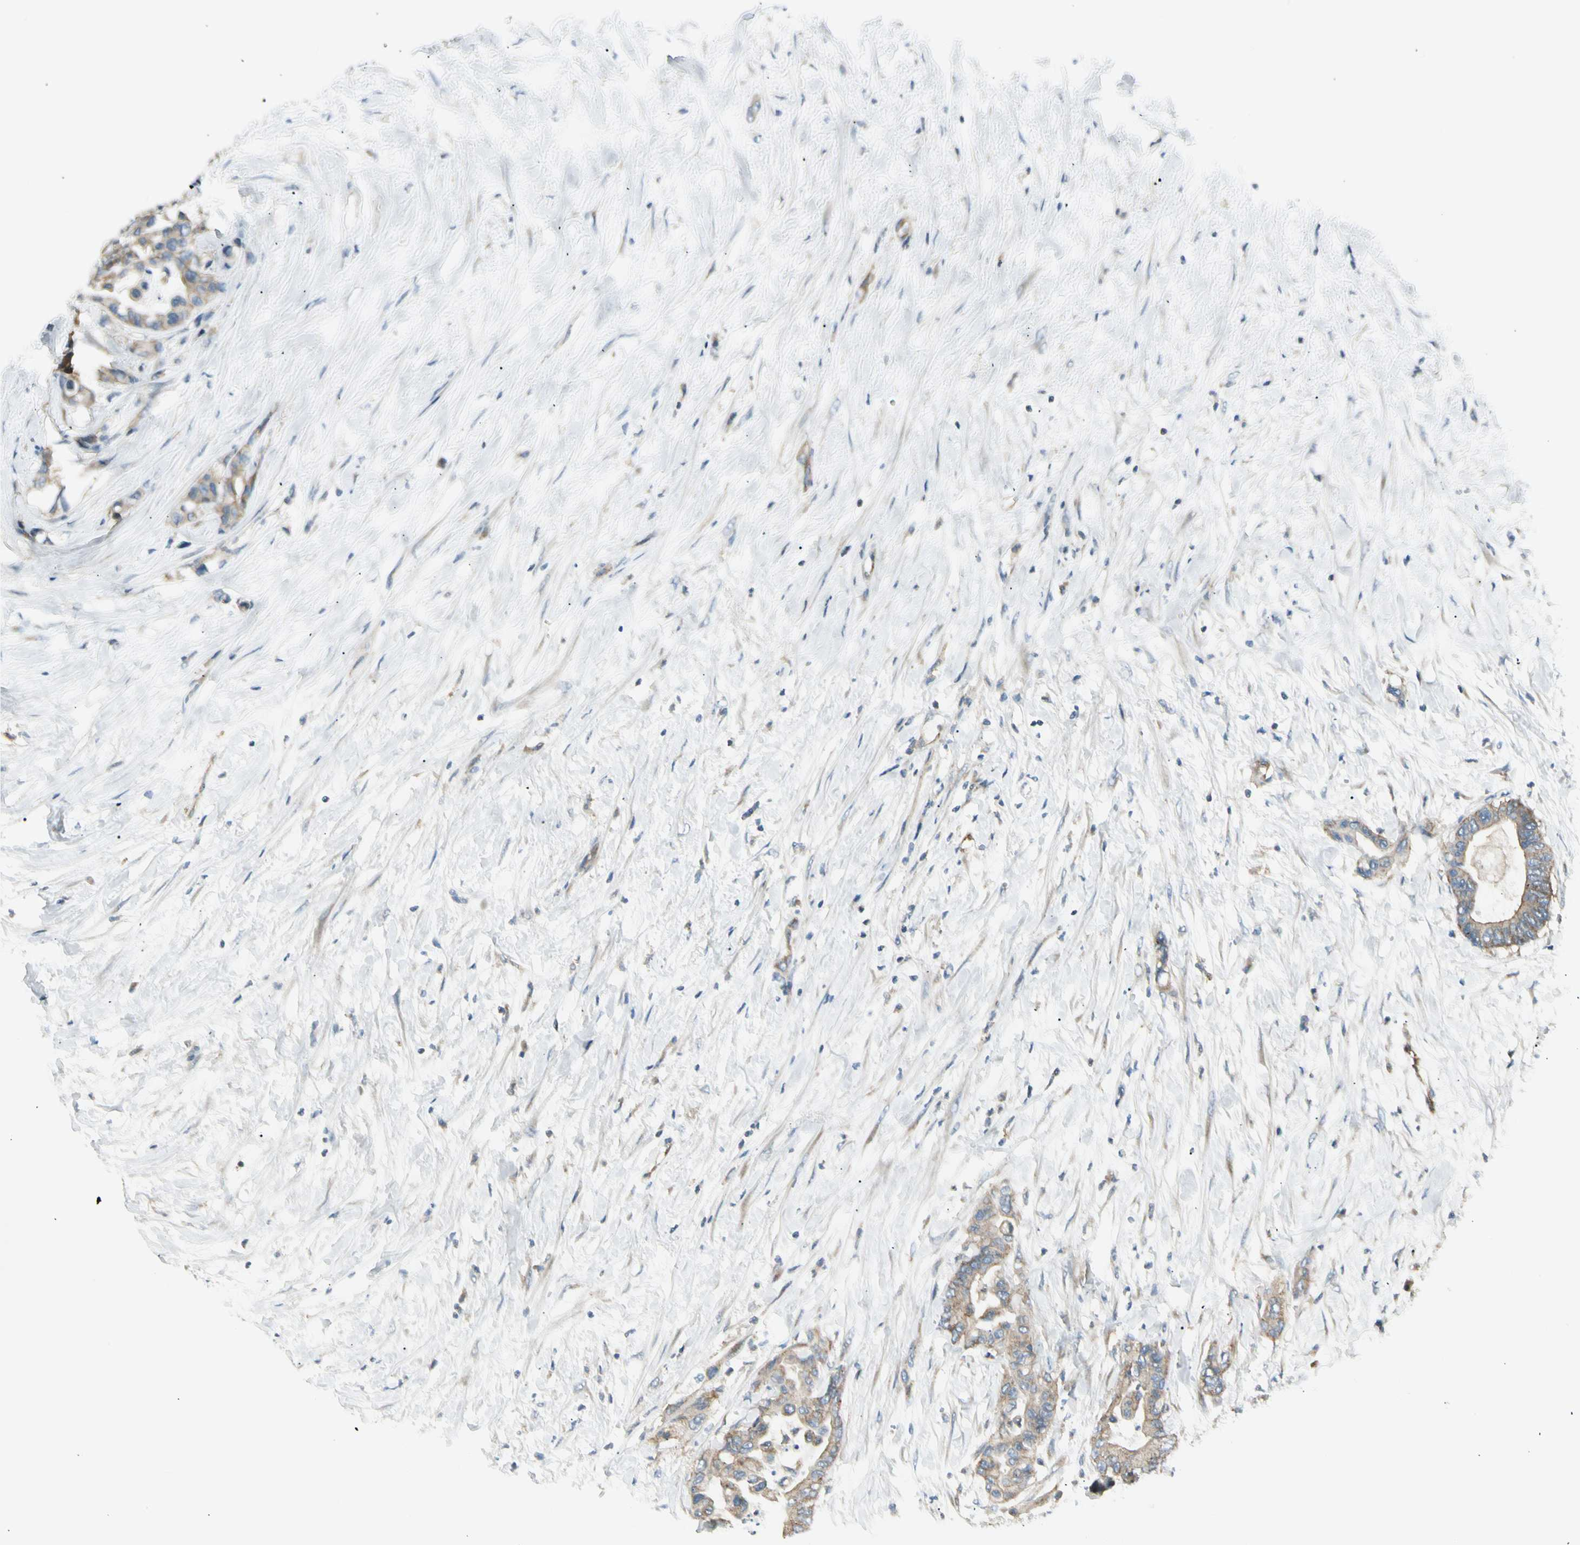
{"staining": {"intensity": "weak", "quantity": ">75%", "location": "cytoplasmic/membranous"}, "tissue": "colorectal cancer", "cell_type": "Tumor cells", "image_type": "cancer", "snomed": [{"axis": "morphology", "description": "Normal tissue, NOS"}, {"axis": "morphology", "description": "Adenocarcinoma, NOS"}, {"axis": "topography", "description": "Colon"}], "caption": "A histopathology image of human adenocarcinoma (colorectal) stained for a protein demonstrates weak cytoplasmic/membranous brown staining in tumor cells.", "gene": "AGFG1", "patient": {"sex": "male", "age": 82}}